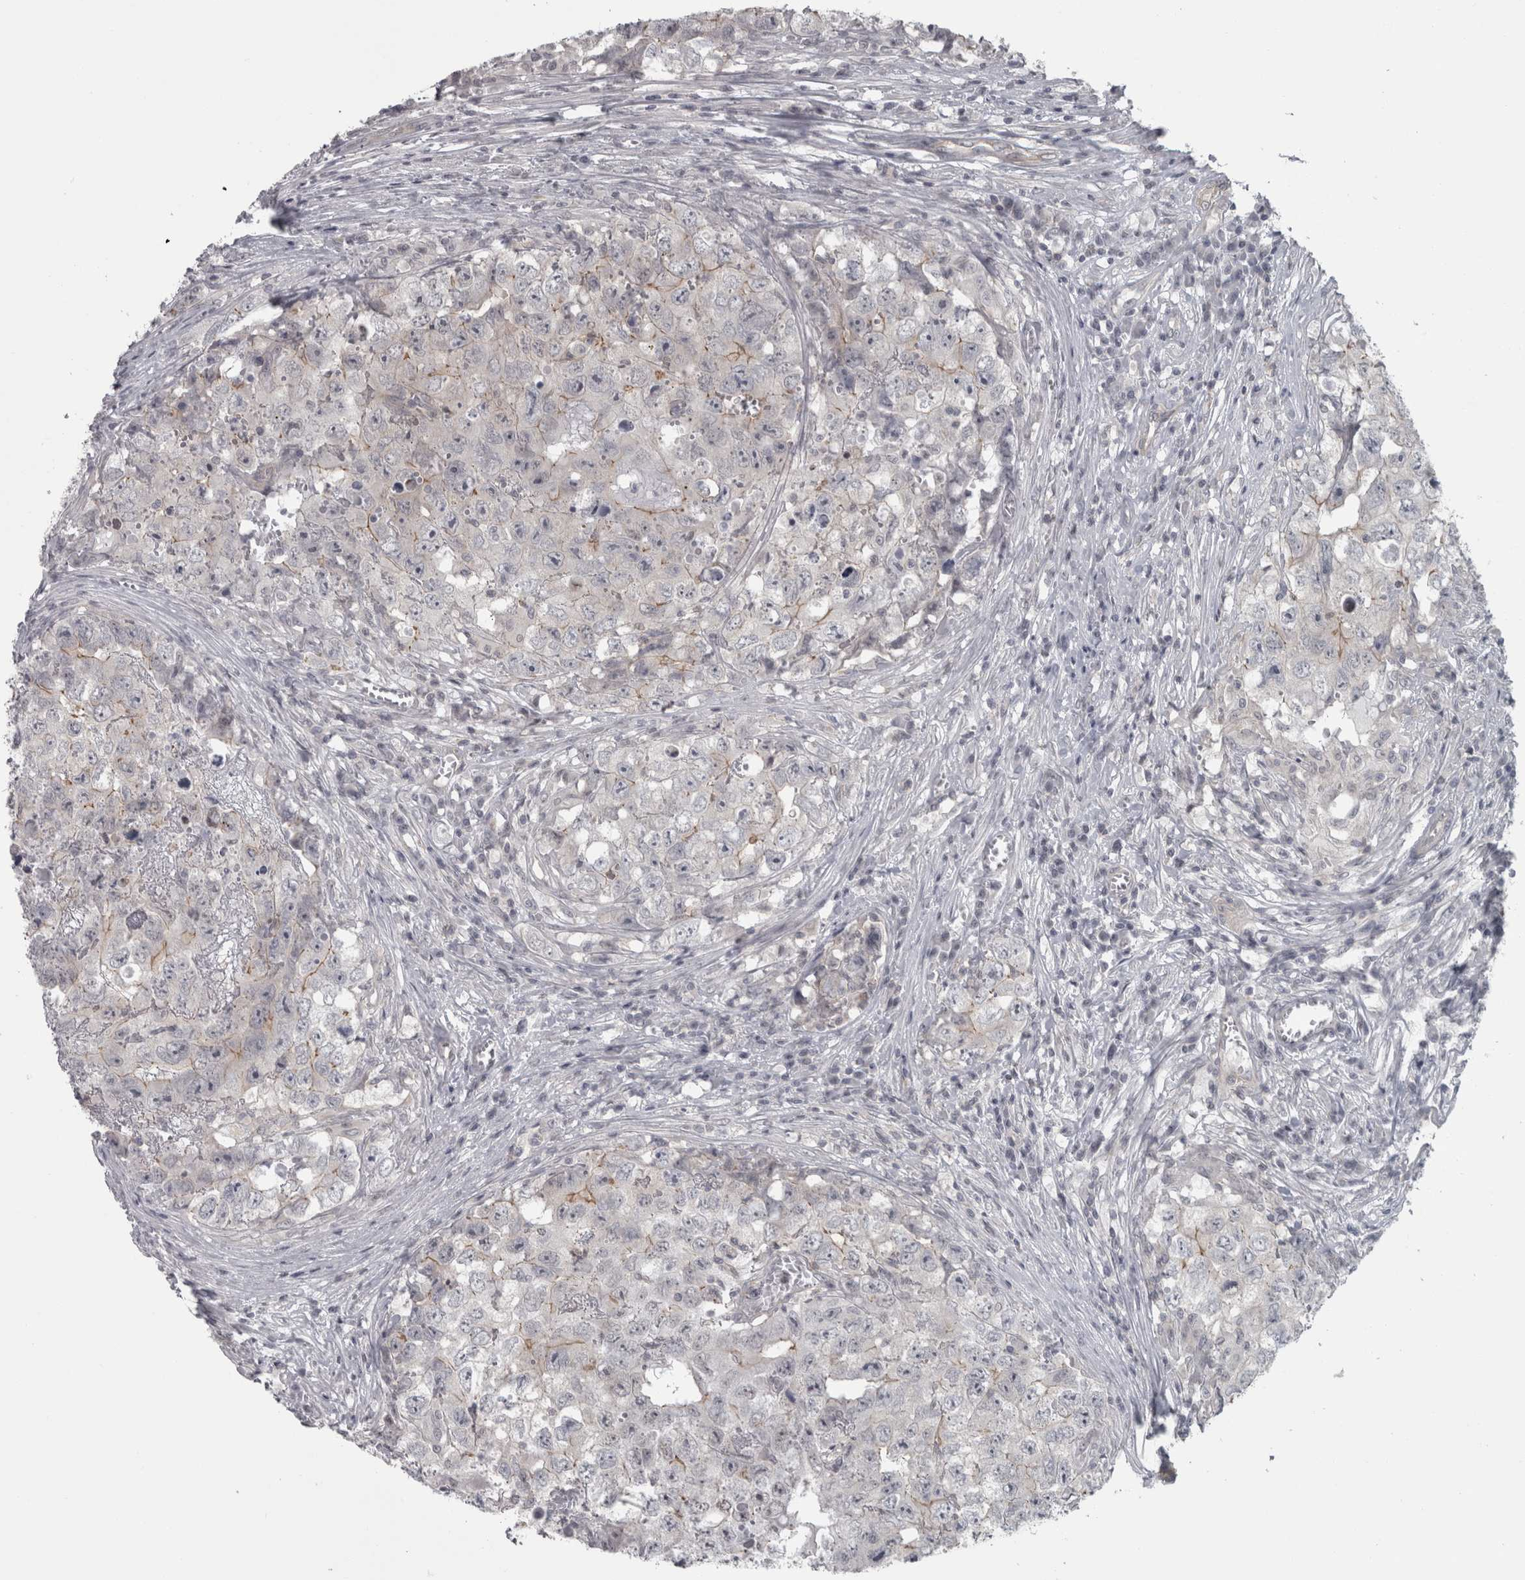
{"staining": {"intensity": "moderate", "quantity": "<25%", "location": "cytoplasmic/membranous"}, "tissue": "testis cancer", "cell_type": "Tumor cells", "image_type": "cancer", "snomed": [{"axis": "morphology", "description": "Seminoma, NOS"}, {"axis": "morphology", "description": "Carcinoma, Embryonal, NOS"}, {"axis": "topography", "description": "Testis"}], "caption": "The photomicrograph displays a brown stain indicating the presence of a protein in the cytoplasmic/membranous of tumor cells in testis cancer.", "gene": "PPP1R12B", "patient": {"sex": "male", "age": 43}}